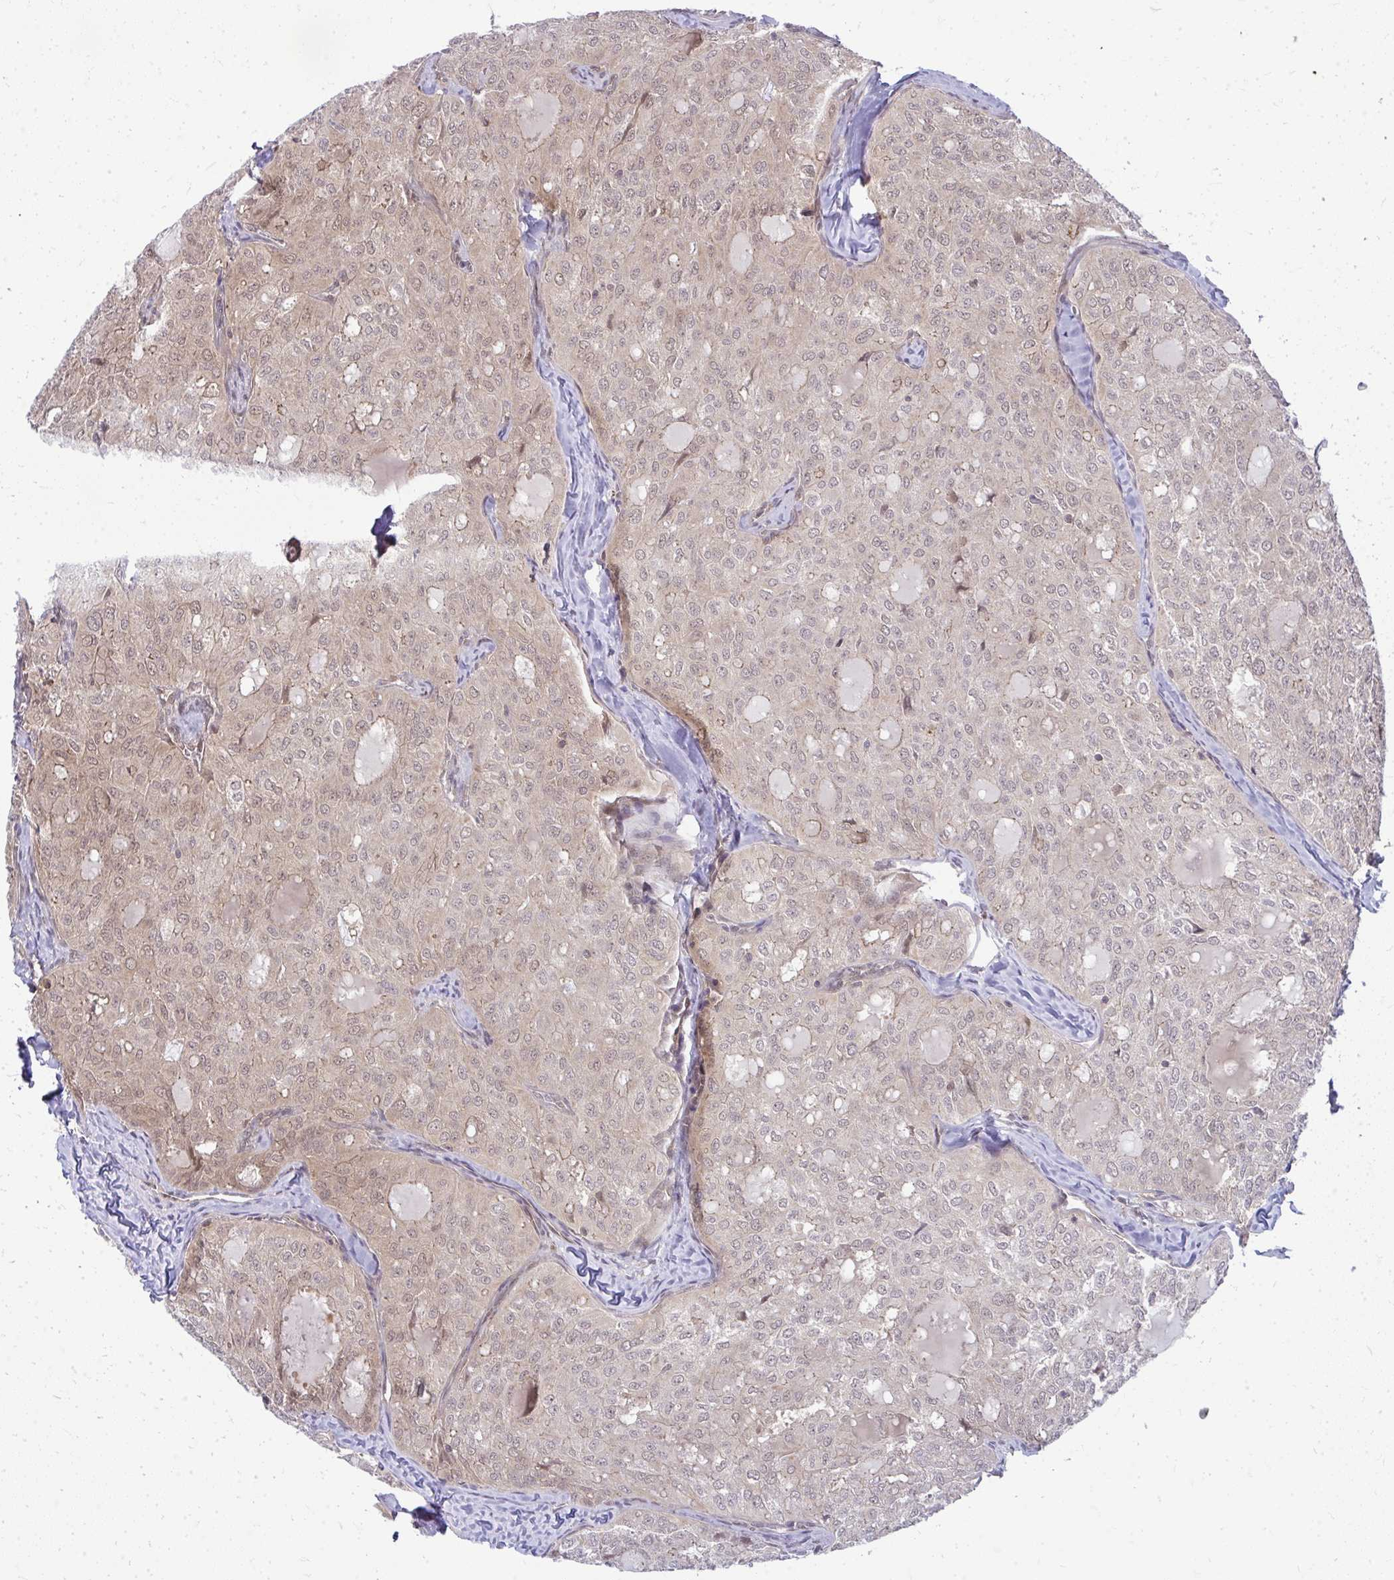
{"staining": {"intensity": "weak", "quantity": ">75%", "location": "cytoplasmic/membranous,nuclear"}, "tissue": "thyroid cancer", "cell_type": "Tumor cells", "image_type": "cancer", "snomed": [{"axis": "morphology", "description": "Follicular adenoma carcinoma, NOS"}, {"axis": "topography", "description": "Thyroid gland"}], "caption": "Thyroid cancer (follicular adenoma carcinoma) was stained to show a protein in brown. There is low levels of weak cytoplasmic/membranous and nuclear staining in about >75% of tumor cells.", "gene": "HDHD2", "patient": {"sex": "male", "age": 75}}